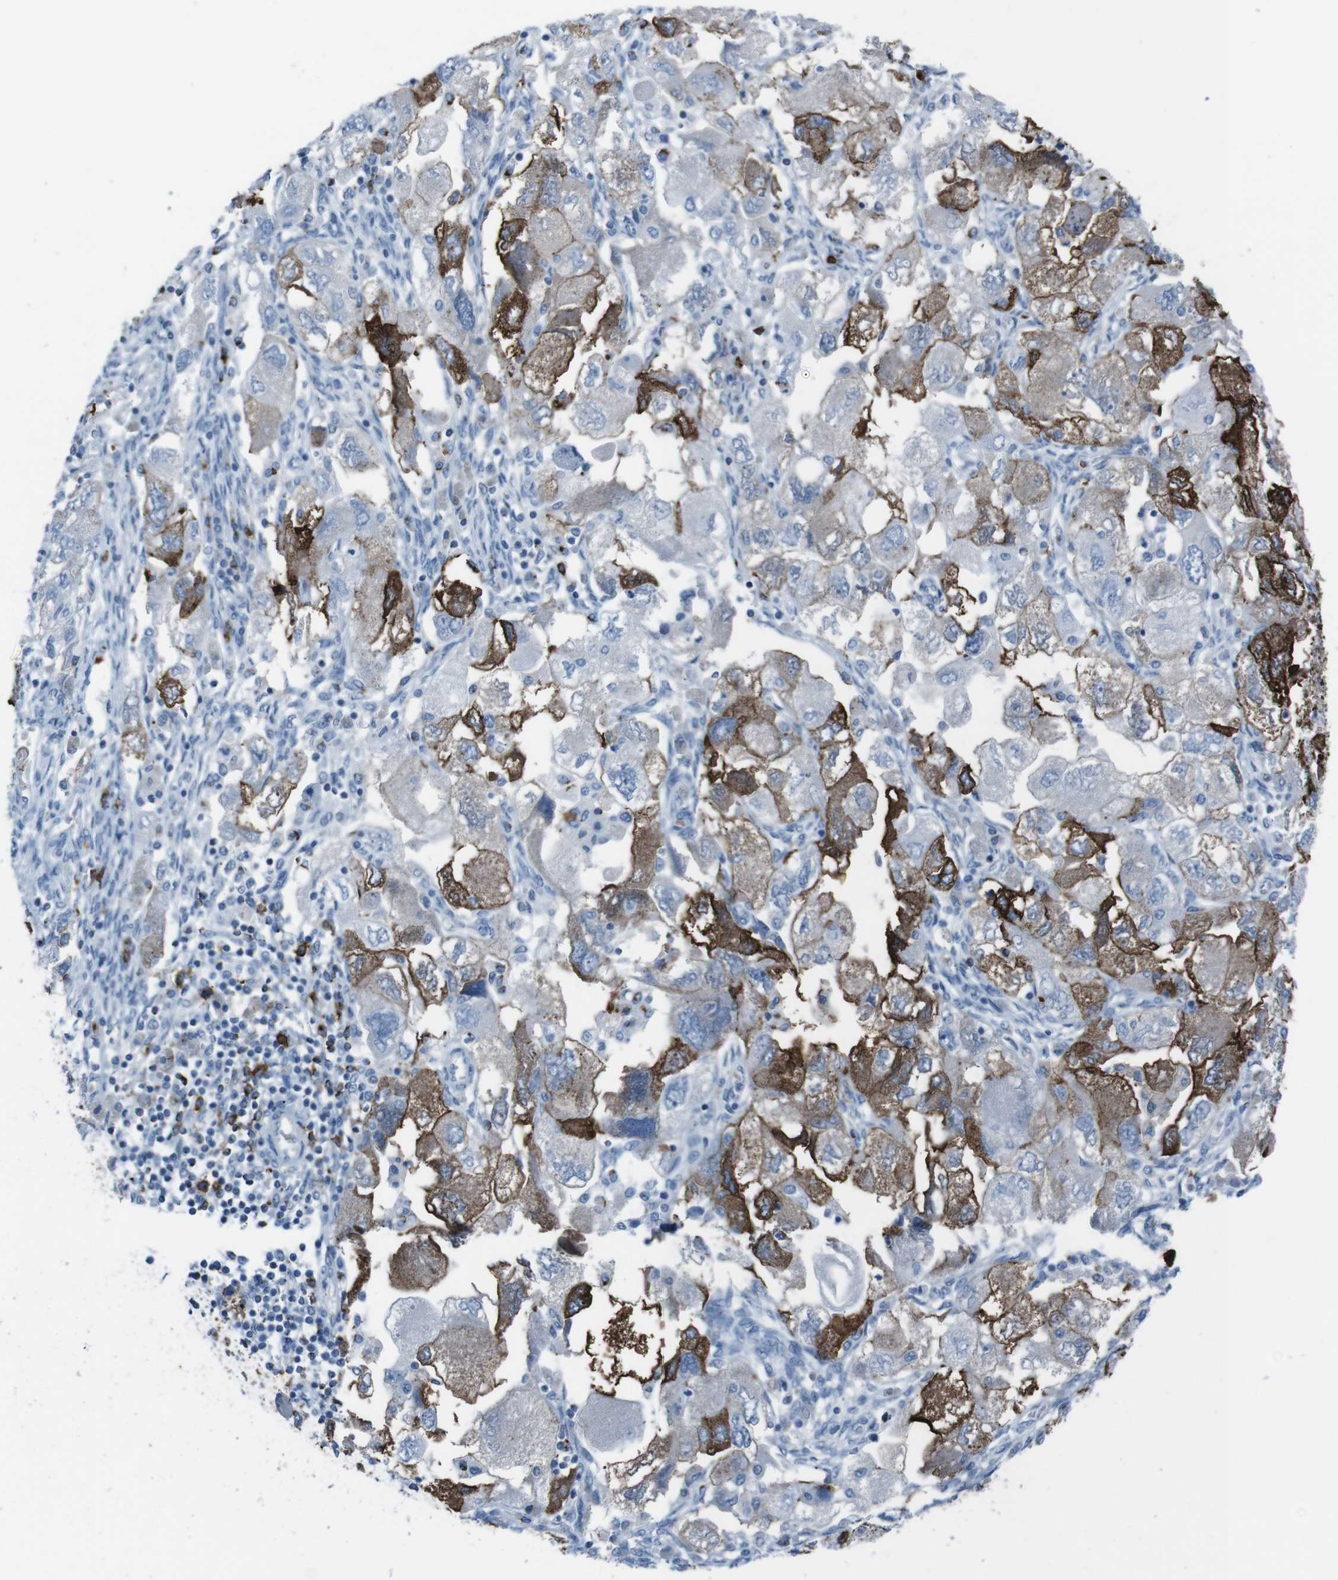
{"staining": {"intensity": "strong", "quantity": "<25%", "location": "cytoplasmic/membranous"}, "tissue": "ovarian cancer", "cell_type": "Tumor cells", "image_type": "cancer", "snomed": [{"axis": "morphology", "description": "Carcinoma, NOS"}, {"axis": "morphology", "description": "Cystadenocarcinoma, serous, NOS"}, {"axis": "topography", "description": "Ovary"}], "caption": "Tumor cells demonstrate medium levels of strong cytoplasmic/membranous expression in approximately <25% of cells in human ovarian cancer (serous cystadenocarcinoma).", "gene": "ST6GAL1", "patient": {"sex": "female", "age": 69}}